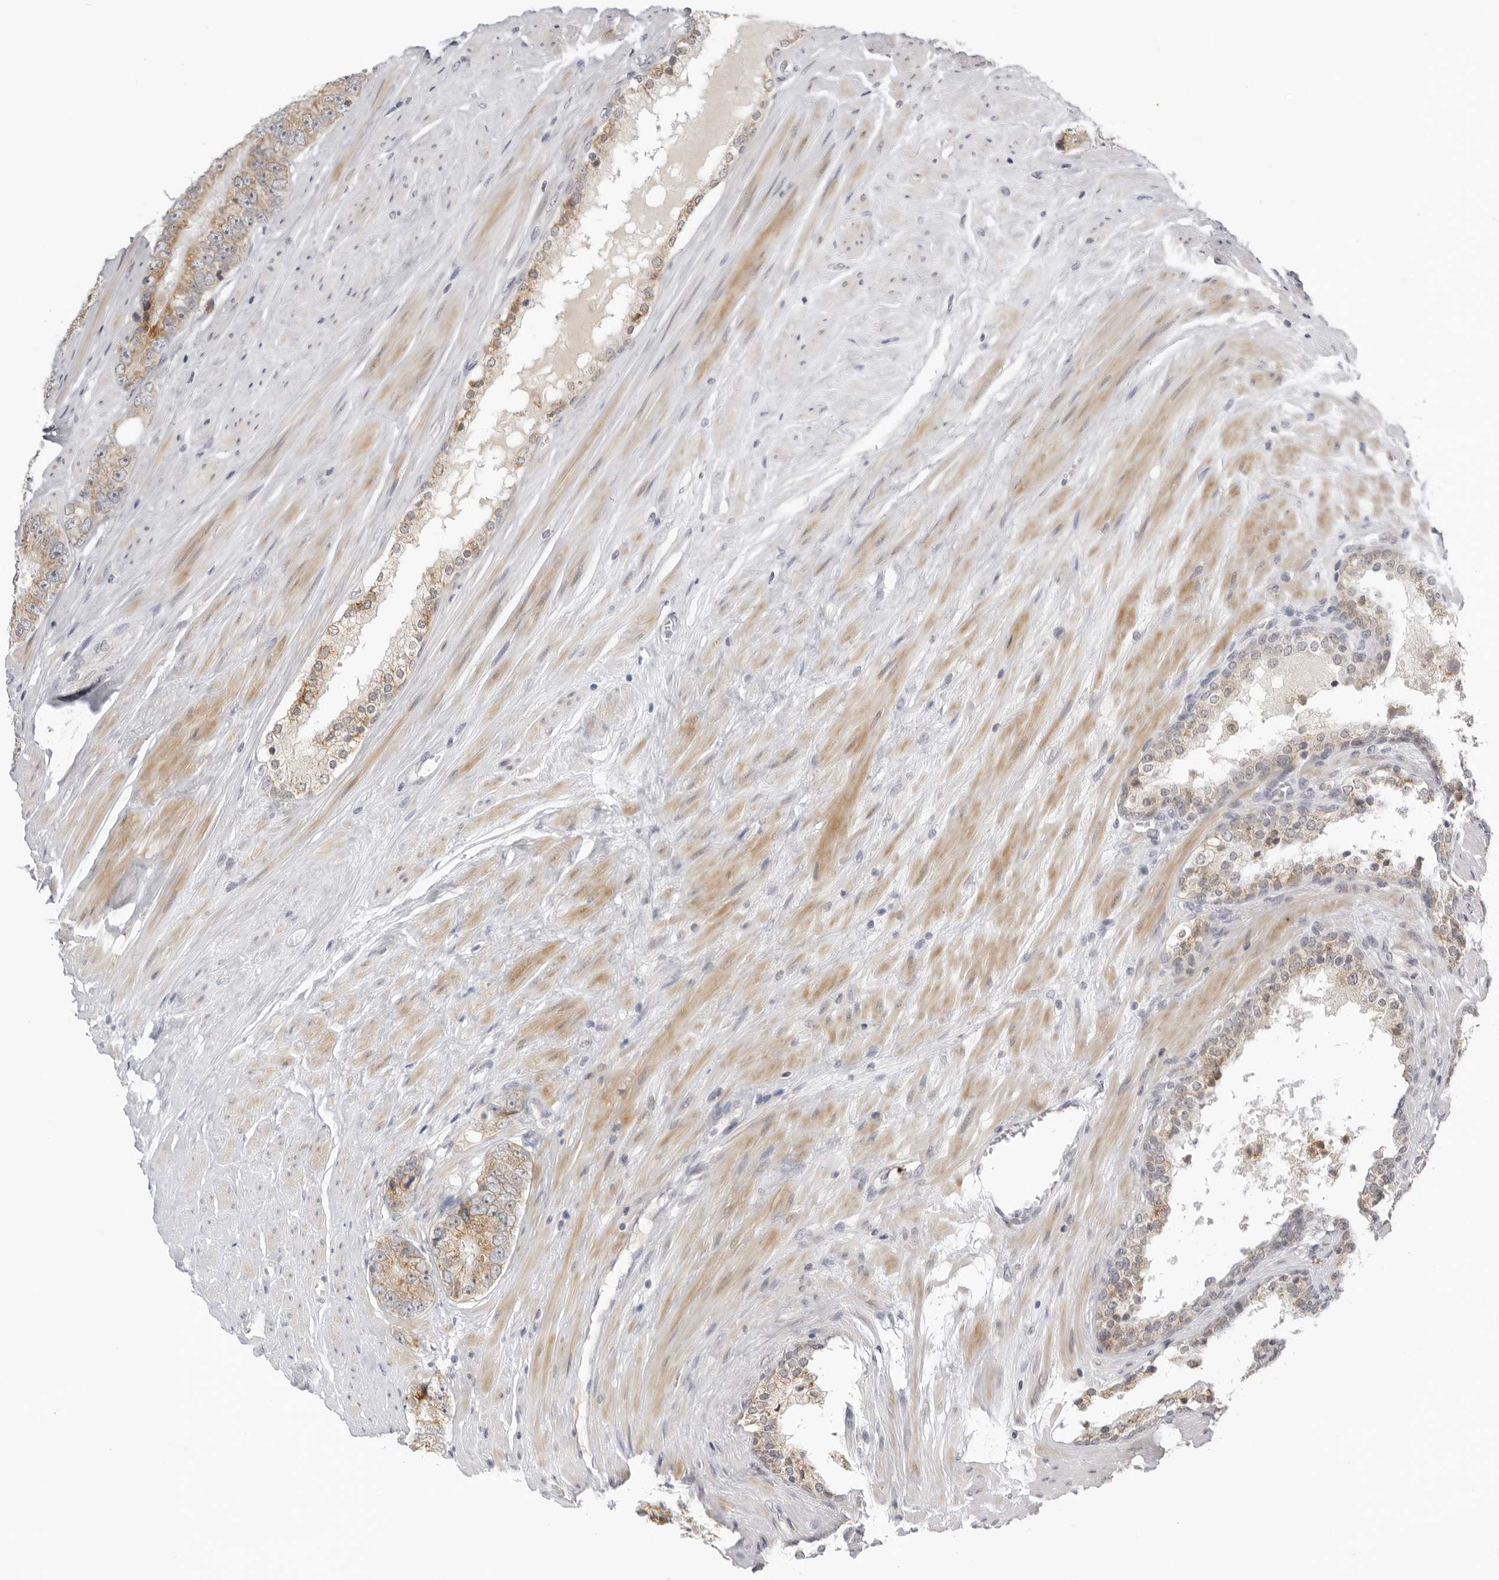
{"staining": {"intensity": "moderate", "quantity": ">75%", "location": "cytoplasmic/membranous"}, "tissue": "prostate cancer", "cell_type": "Tumor cells", "image_type": "cancer", "snomed": [{"axis": "morphology", "description": "Adenocarcinoma, High grade"}, {"axis": "topography", "description": "Prostate"}], "caption": "Immunohistochemistry micrograph of human prostate cancer (high-grade adenocarcinoma) stained for a protein (brown), which exhibits medium levels of moderate cytoplasmic/membranous staining in about >75% of tumor cells.", "gene": "ACP6", "patient": {"sex": "male", "age": 56}}